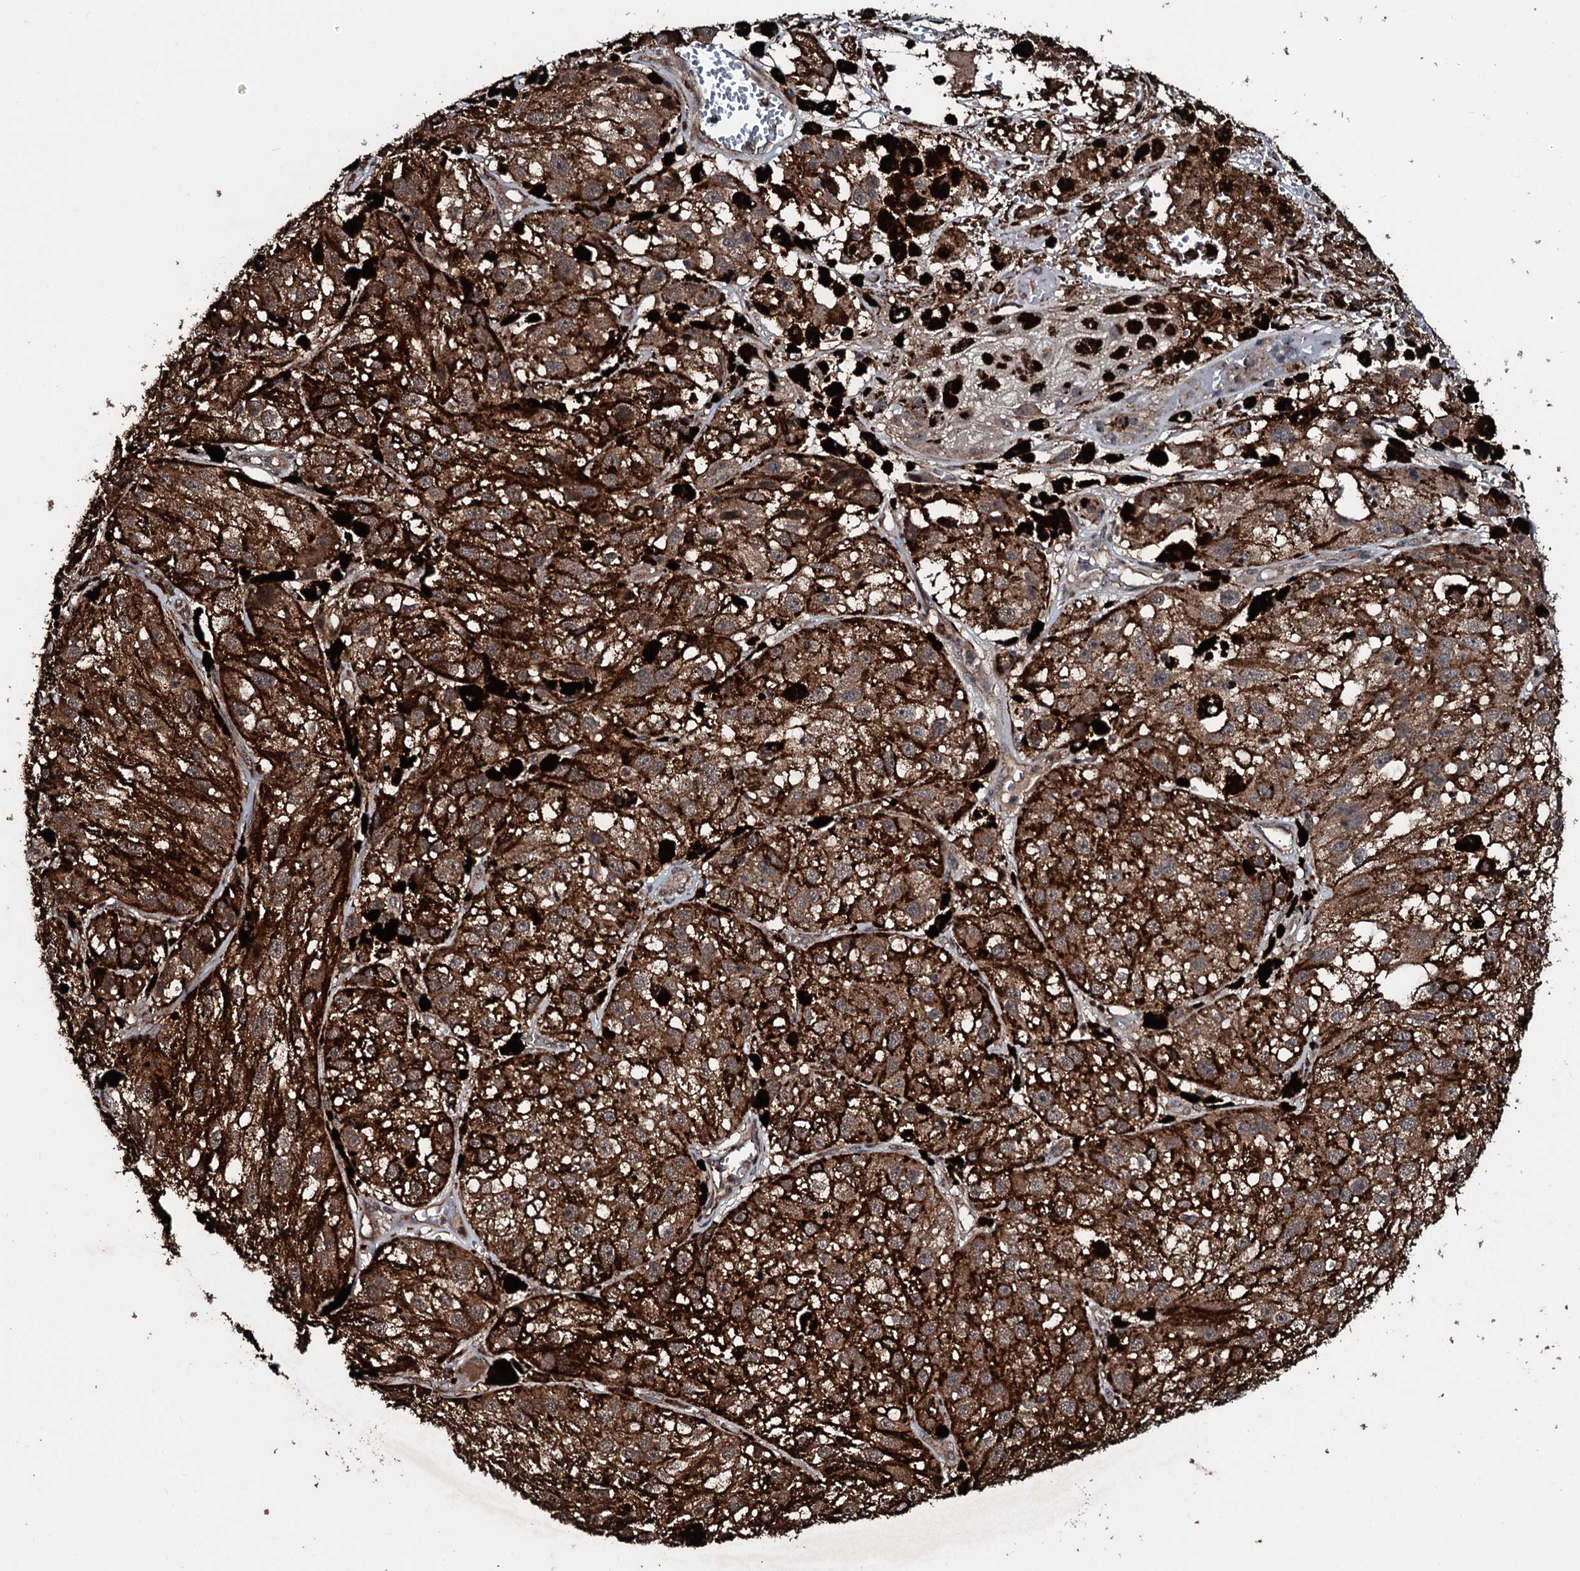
{"staining": {"intensity": "moderate", "quantity": ">75%", "location": "cytoplasmic/membranous"}, "tissue": "melanoma", "cell_type": "Tumor cells", "image_type": "cancer", "snomed": [{"axis": "morphology", "description": "Malignant melanoma, NOS"}, {"axis": "topography", "description": "Skin"}], "caption": "Approximately >75% of tumor cells in melanoma exhibit moderate cytoplasmic/membranous protein positivity as visualized by brown immunohistochemical staining.", "gene": "TPGS2", "patient": {"sex": "male", "age": 88}}